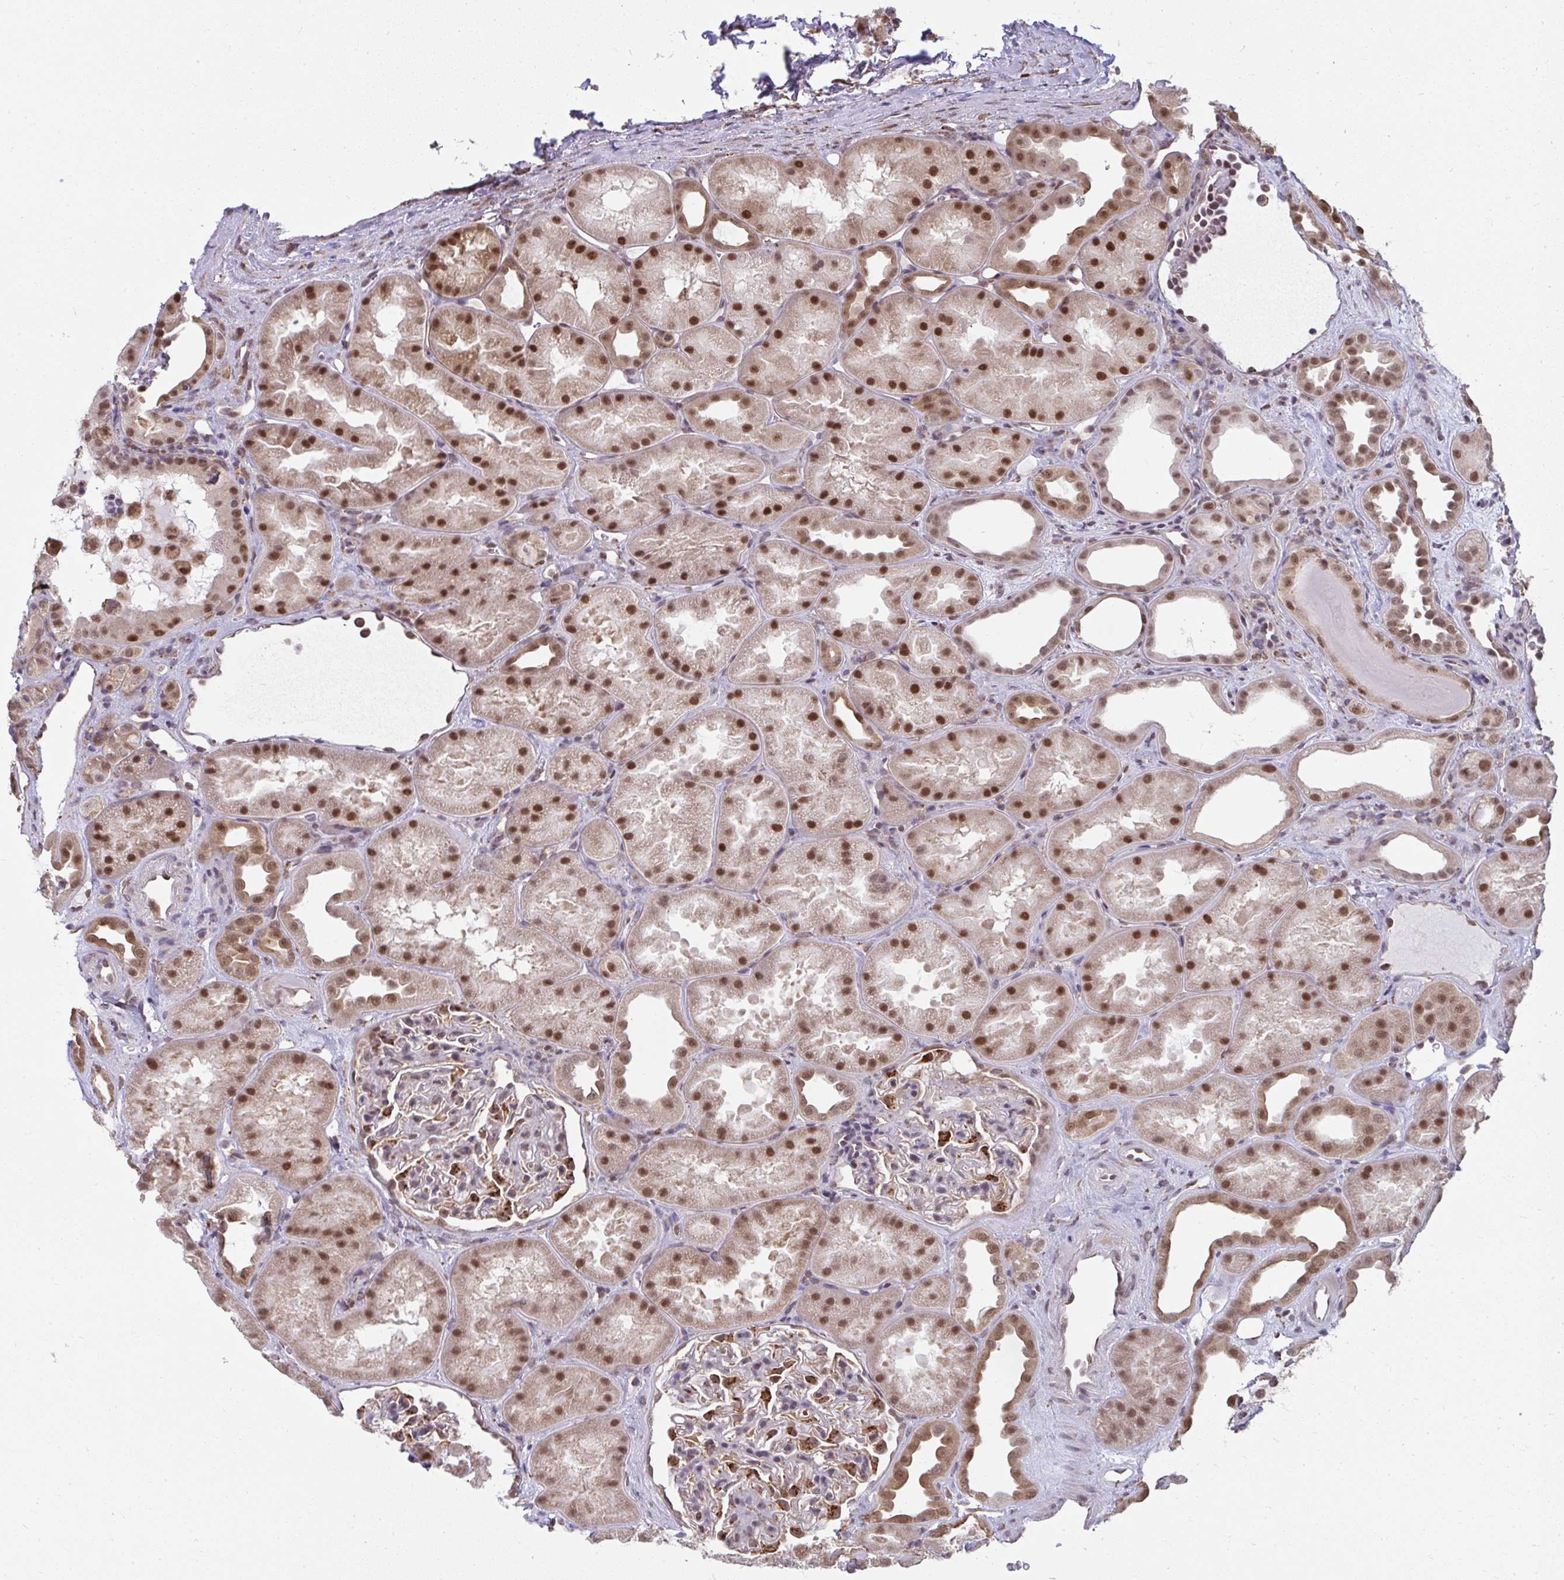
{"staining": {"intensity": "strong", "quantity": "<25%", "location": "cytoplasmic/membranous,nuclear"}, "tissue": "kidney", "cell_type": "Cells in glomeruli", "image_type": "normal", "snomed": [{"axis": "morphology", "description": "Normal tissue, NOS"}, {"axis": "topography", "description": "Kidney"}], "caption": "This micrograph shows IHC staining of normal kidney, with medium strong cytoplasmic/membranous,nuclear positivity in approximately <25% of cells in glomeruli.", "gene": "NMNAT1", "patient": {"sex": "male", "age": 61}}